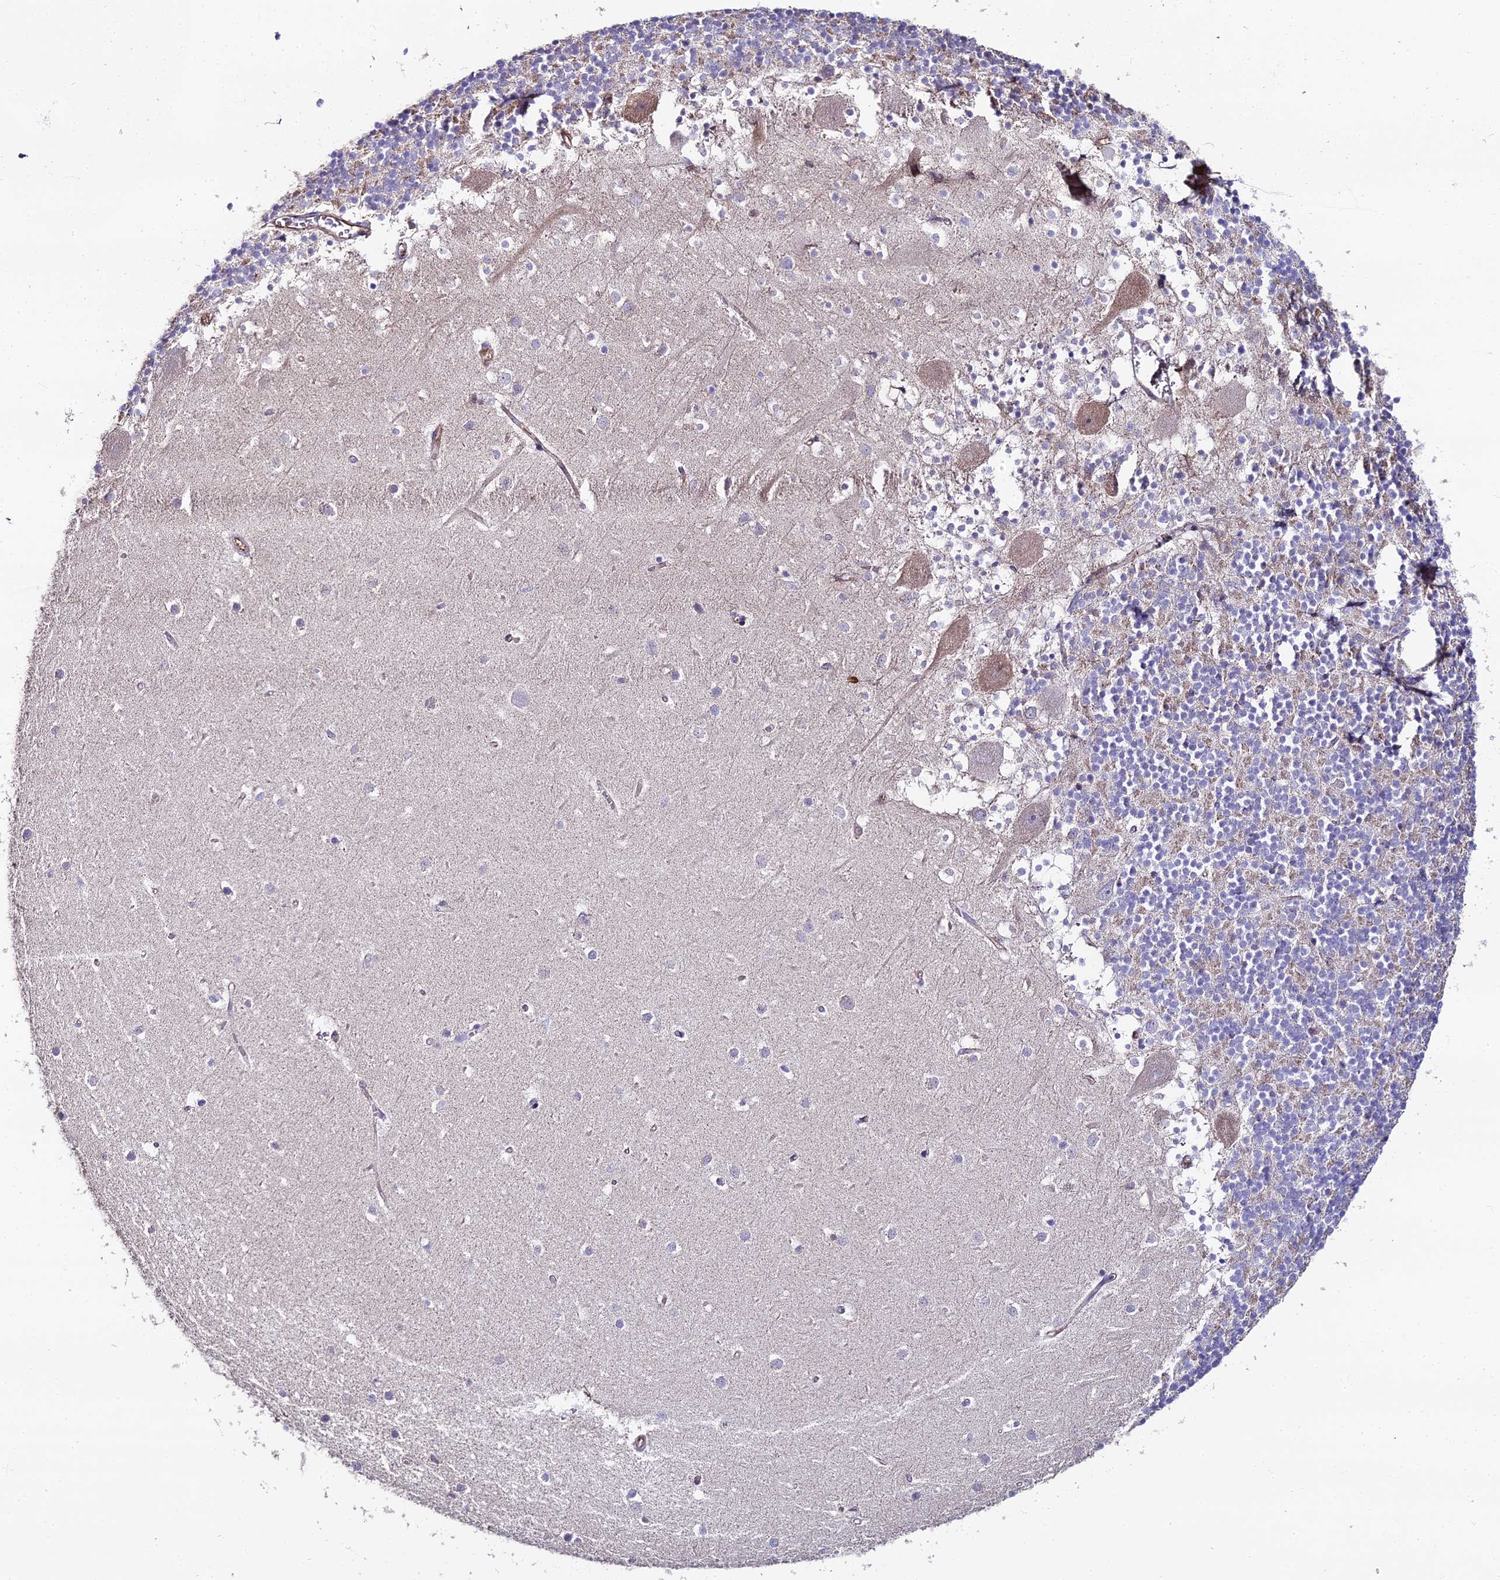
{"staining": {"intensity": "negative", "quantity": "none", "location": "none"}, "tissue": "cerebellum", "cell_type": "Cells in granular layer", "image_type": "normal", "snomed": [{"axis": "morphology", "description": "Normal tissue, NOS"}, {"axis": "topography", "description": "Cerebellum"}], "caption": "Immunohistochemistry histopathology image of normal cerebellum stained for a protein (brown), which displays no expression in cells in granular layer.", "gene": "BEX4", "patient": {"sex": "male", "age": 54}}